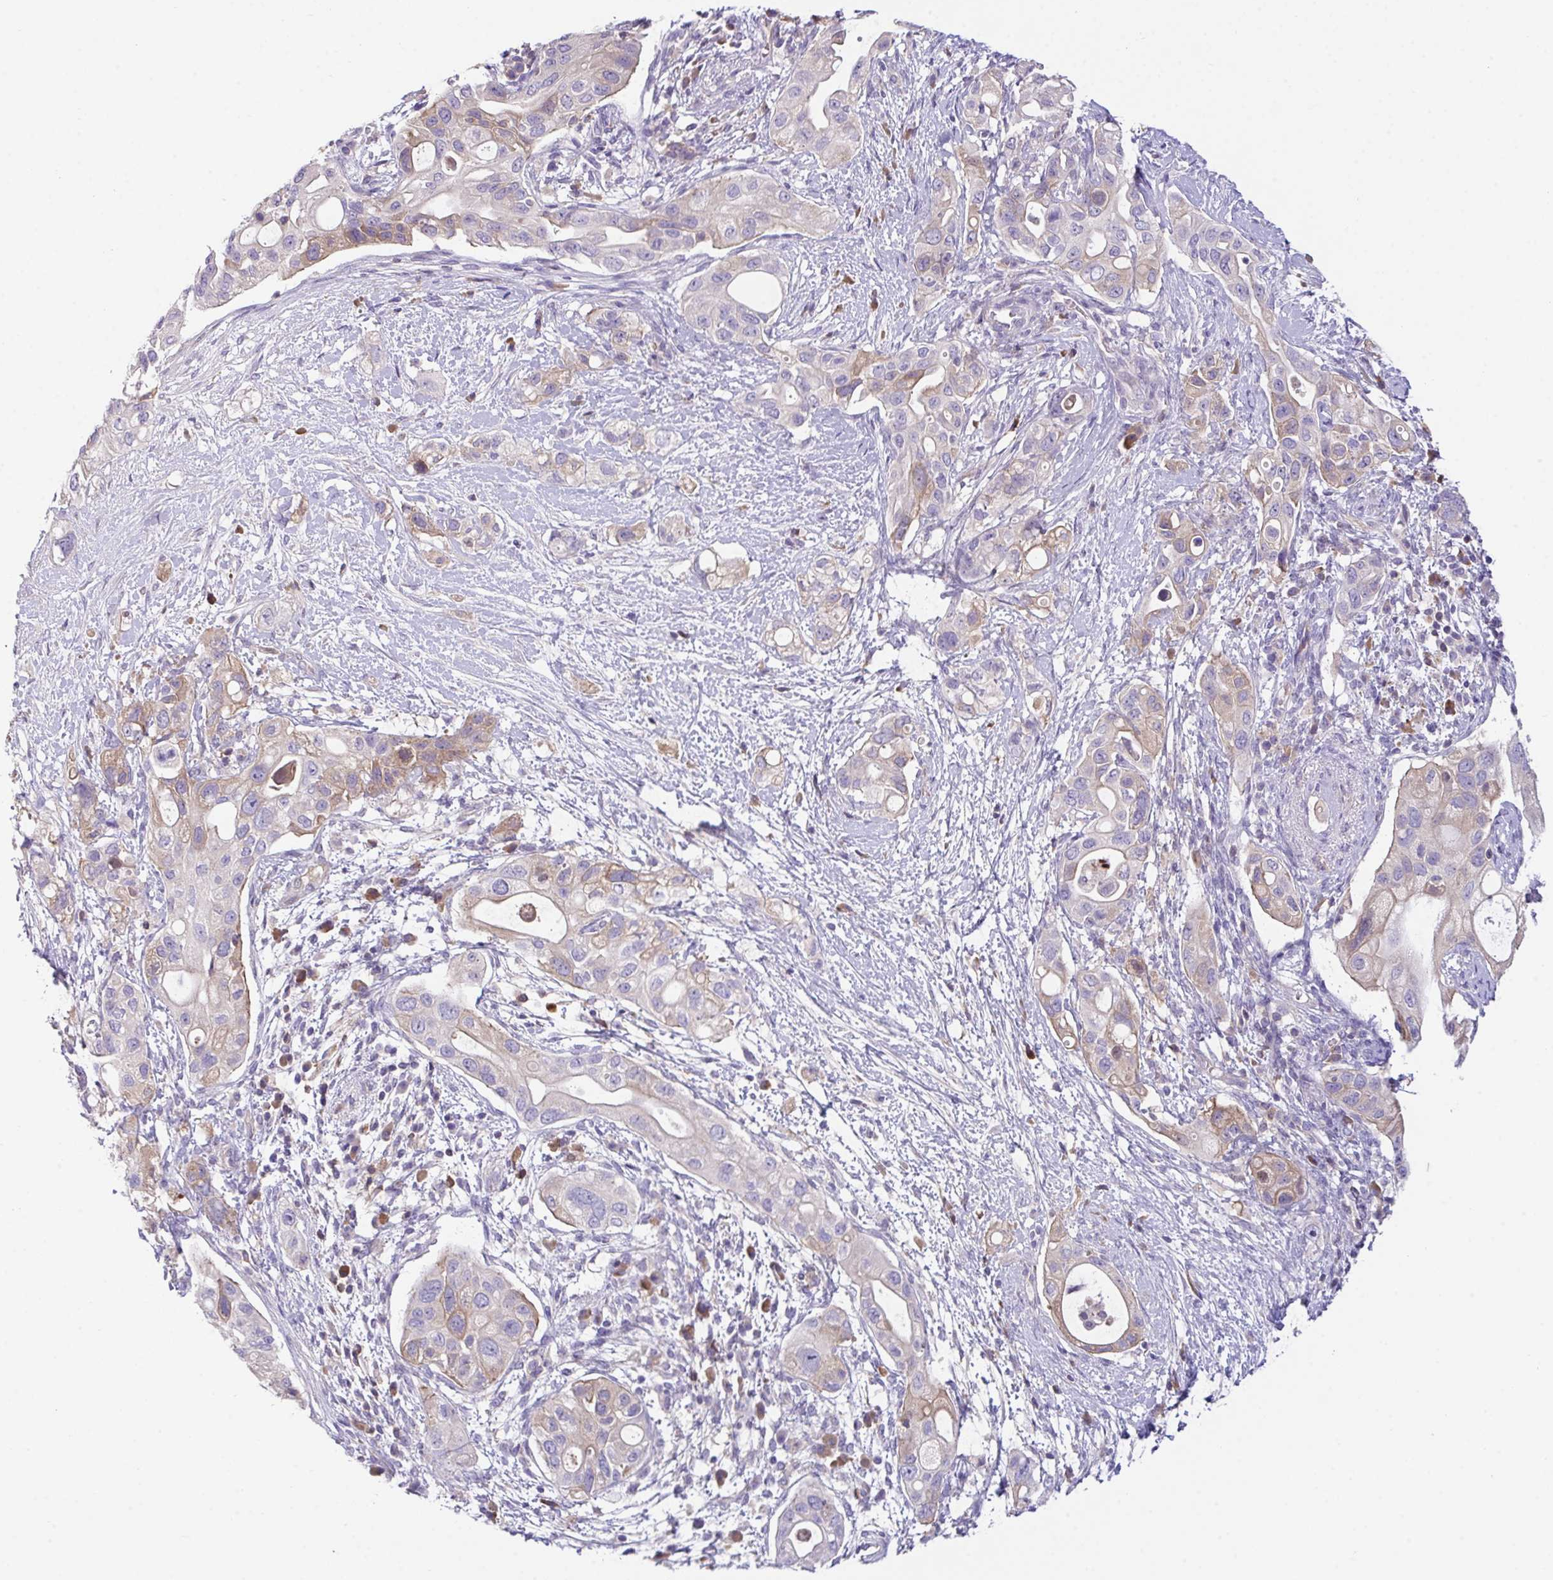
{"staining": {"intensity": "weak", "quantity": "25%-75%", "location": "cytoplasmic/membranous"}, "tissue": "pancreatic cancer", "cell_type": "Tumor cells", "image_type": "cancer", "snomed": [{"axis": "morphology", "description": "Adenocarcinoma, NOS"}, {"axis": "topography", "description": "Pancreas"}], "caption": "This is an image of IHC staining of pancreatic cancer (adenocarcinoma), which shows weak staining in the cytoplasmic/membranous of tumor cells.", "gene": "ZNF581", "patient": {"sex": "female", "age": 72}}